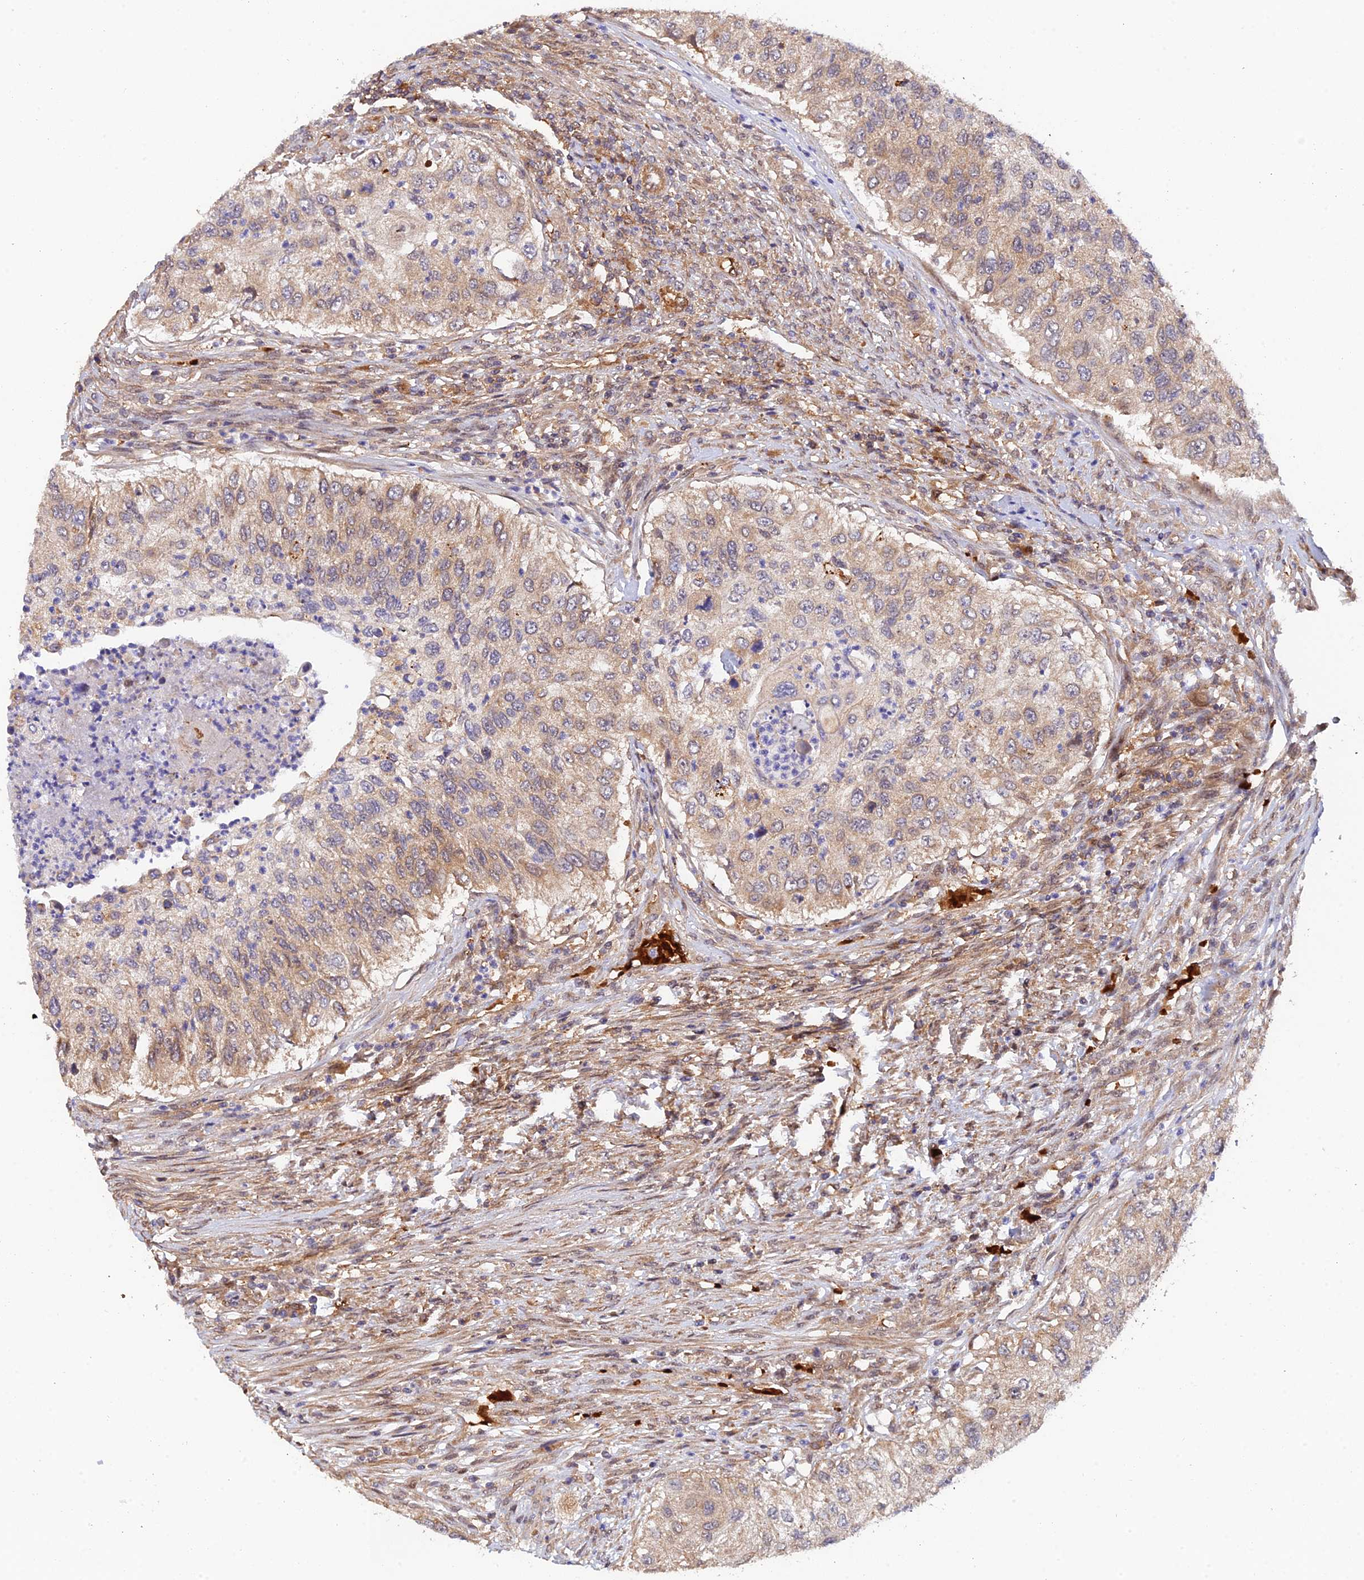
{"staining": {"intensity": "moderate", "quantity": "25%-75%", "location": "cytoplasmic/membranous"}, "tissue": "urothelial cancer", "cell_type": "Tumor cells", "image_type": "cancer", "snomed": [{"axis": "morphology", "description": "Urothelial carcinoma, High grade"}, {"axis": "topography", "description": "Urinary bladder"}], "caption": "Protein positivity by immunohistochemistry (IHC) shows moderate cytoplasmic/membranous staining in approximately 25%-75% of tumor cells in urothelial carcinoma (high-grade).", "gene": "ARL2BP", "patient": {"sex": "female", "age": 60}}